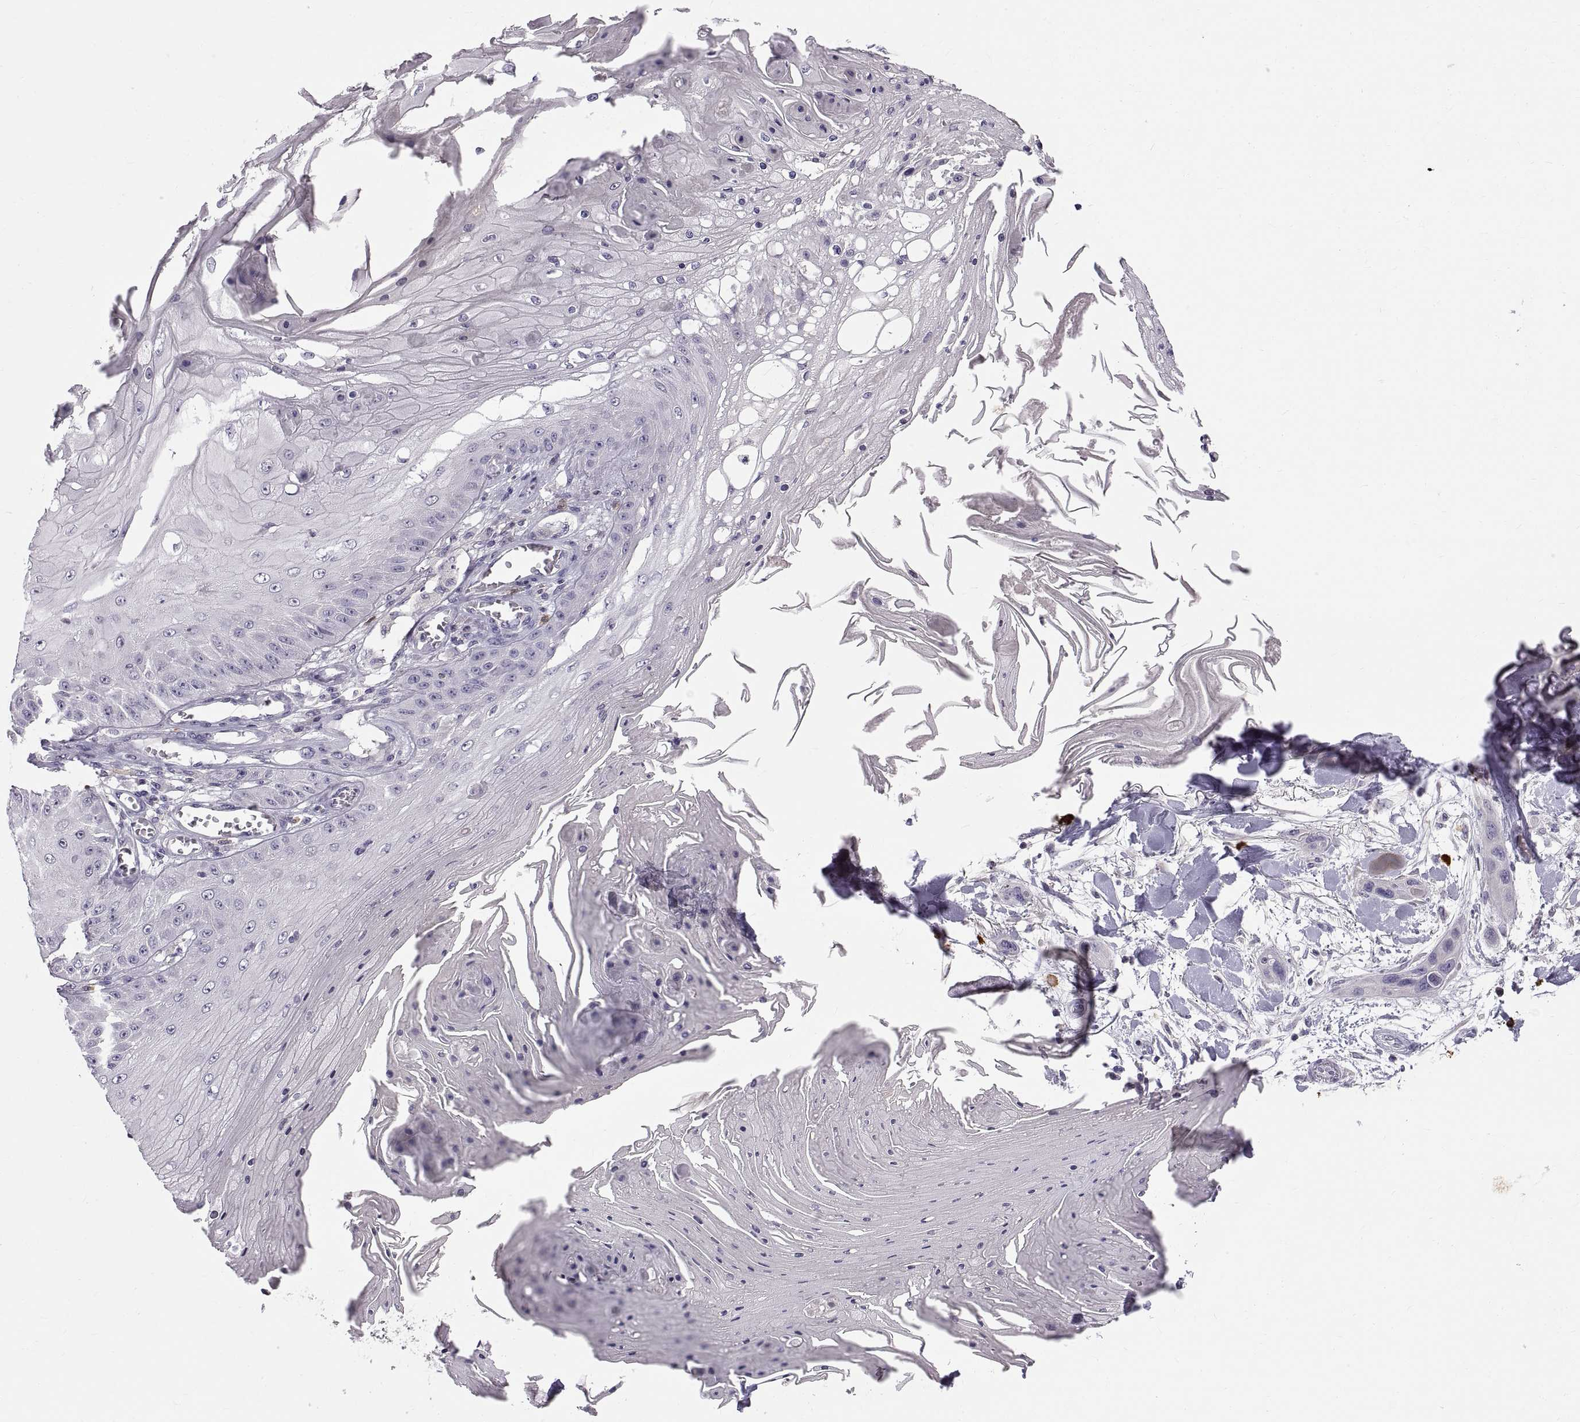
{"staining": {"intensity": "negative", "quantity": "none", "location": "none"}, "tissue": "skin cancer", "cell_type": "Tumor cells", "image_type": "cancer", "snomed": [{"axis": "morphology", "description": "Squamous cell carcinoma, NOS"}, {"axis": "topography", "description": "Skin"}], "caption": "High magnification brightfield microscopy of skin cancer (squamous cell carcinoma) stained with DAB (brown) and counterstained with hematoxylin (blue): tumor cells show no significant positivity.", "gene": "WFDC8", "patient": {"sex": "male", "age": 70}}